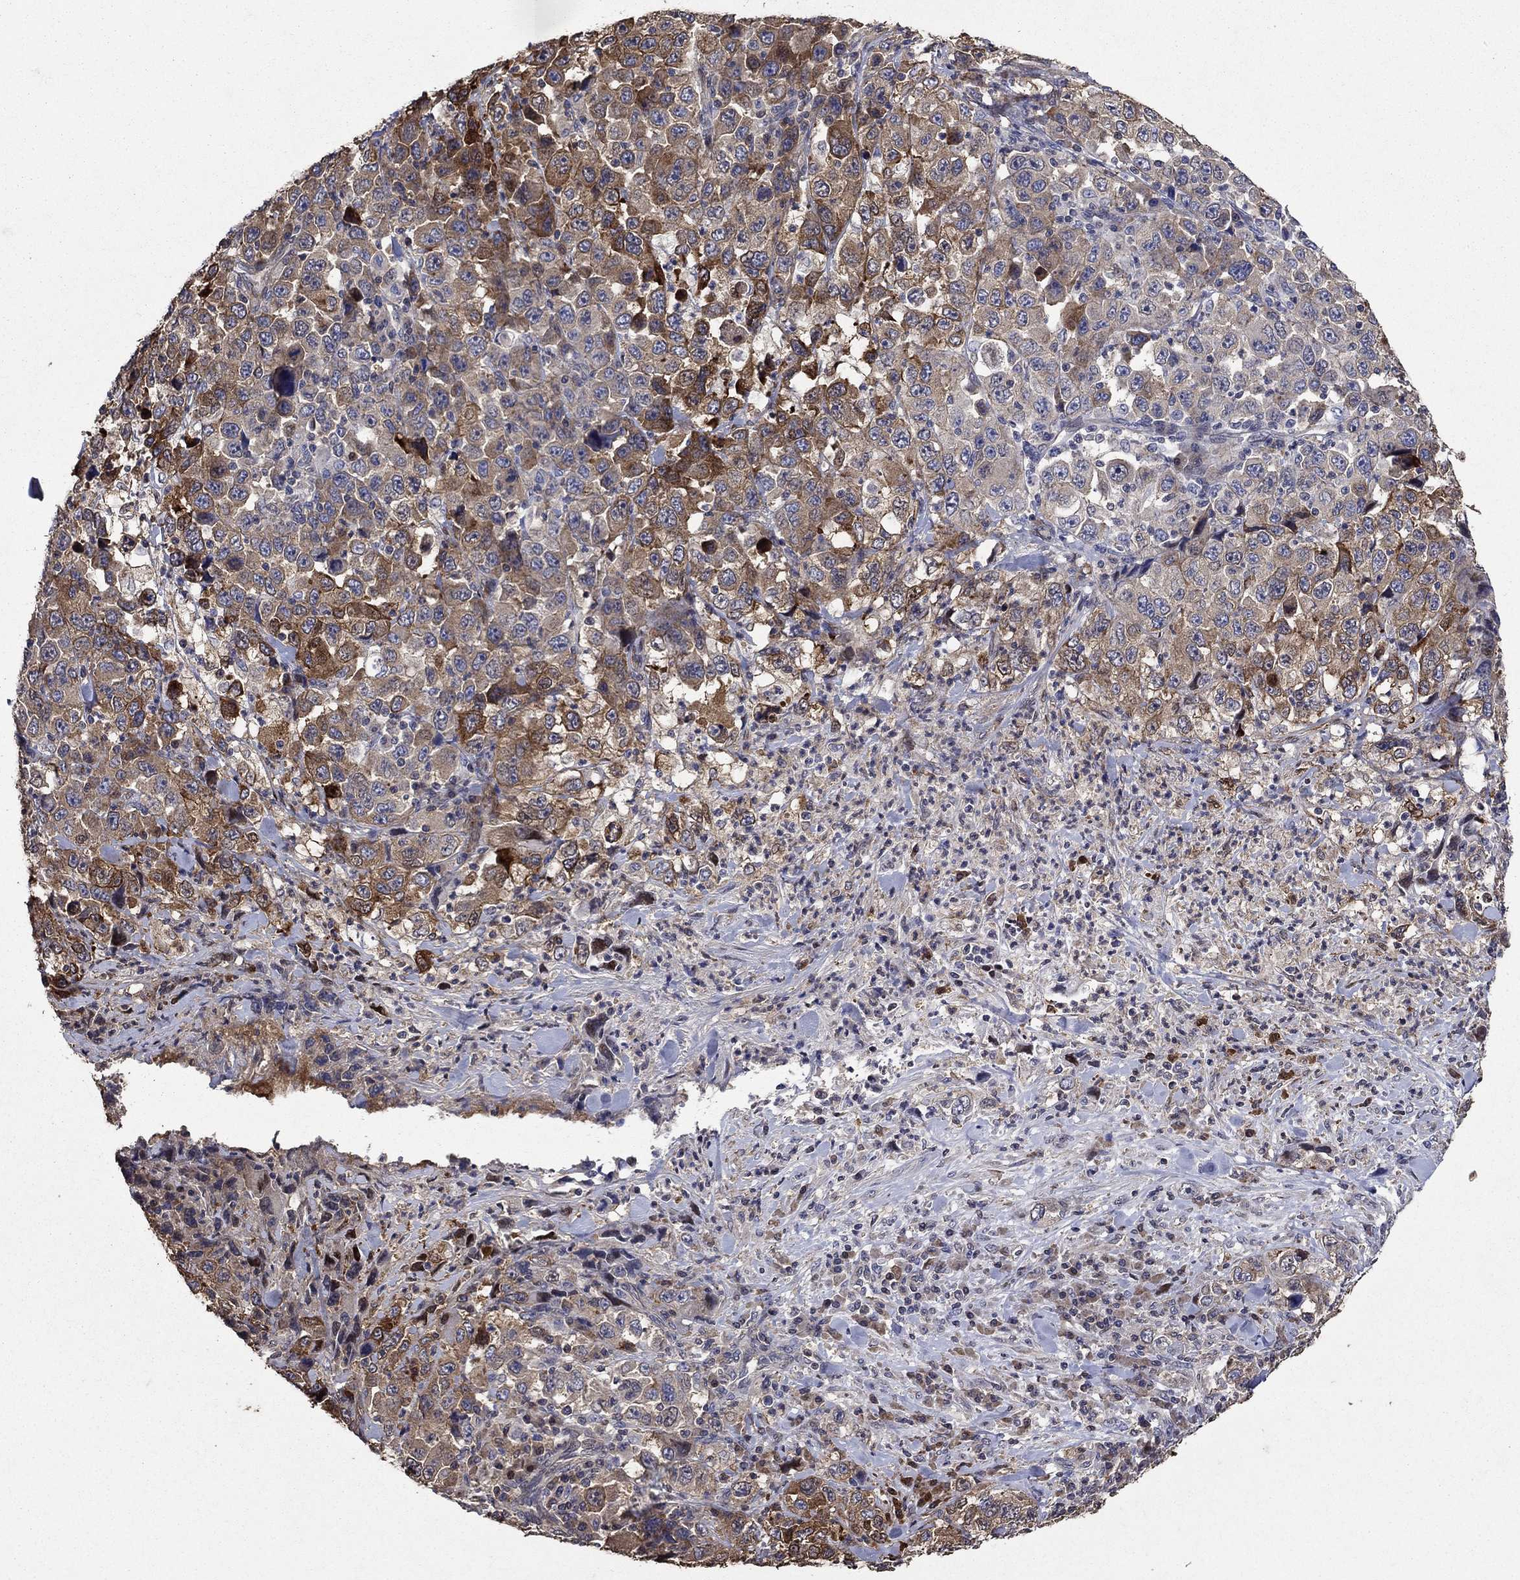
{"staining": {"intensity": "strong", "quantity": "<25%", "location": "cytoplasmic/membranous"}, "tissue": "stomach cancer", "cell_type": "Tumor cells", "image_type": "cancer", "snomed": [{"axis": "morphology", "description": "Normal tissue, NOS"}, {"axis": "morphology", "description": "Adenocarcinoma, NOS"}, {"axis": "topography", "description": "Stomach, upper"}, {"axis": "topography", "description": "Stomach"}], "caption": "Immunohistochemical staining of human stomach cancer reveals medium levels of strong cytoplasmic/membranous protein expression in about <25% of tumor cells.", "gene": "DVL1", "patient": {"sex": "male", "age": 59}}